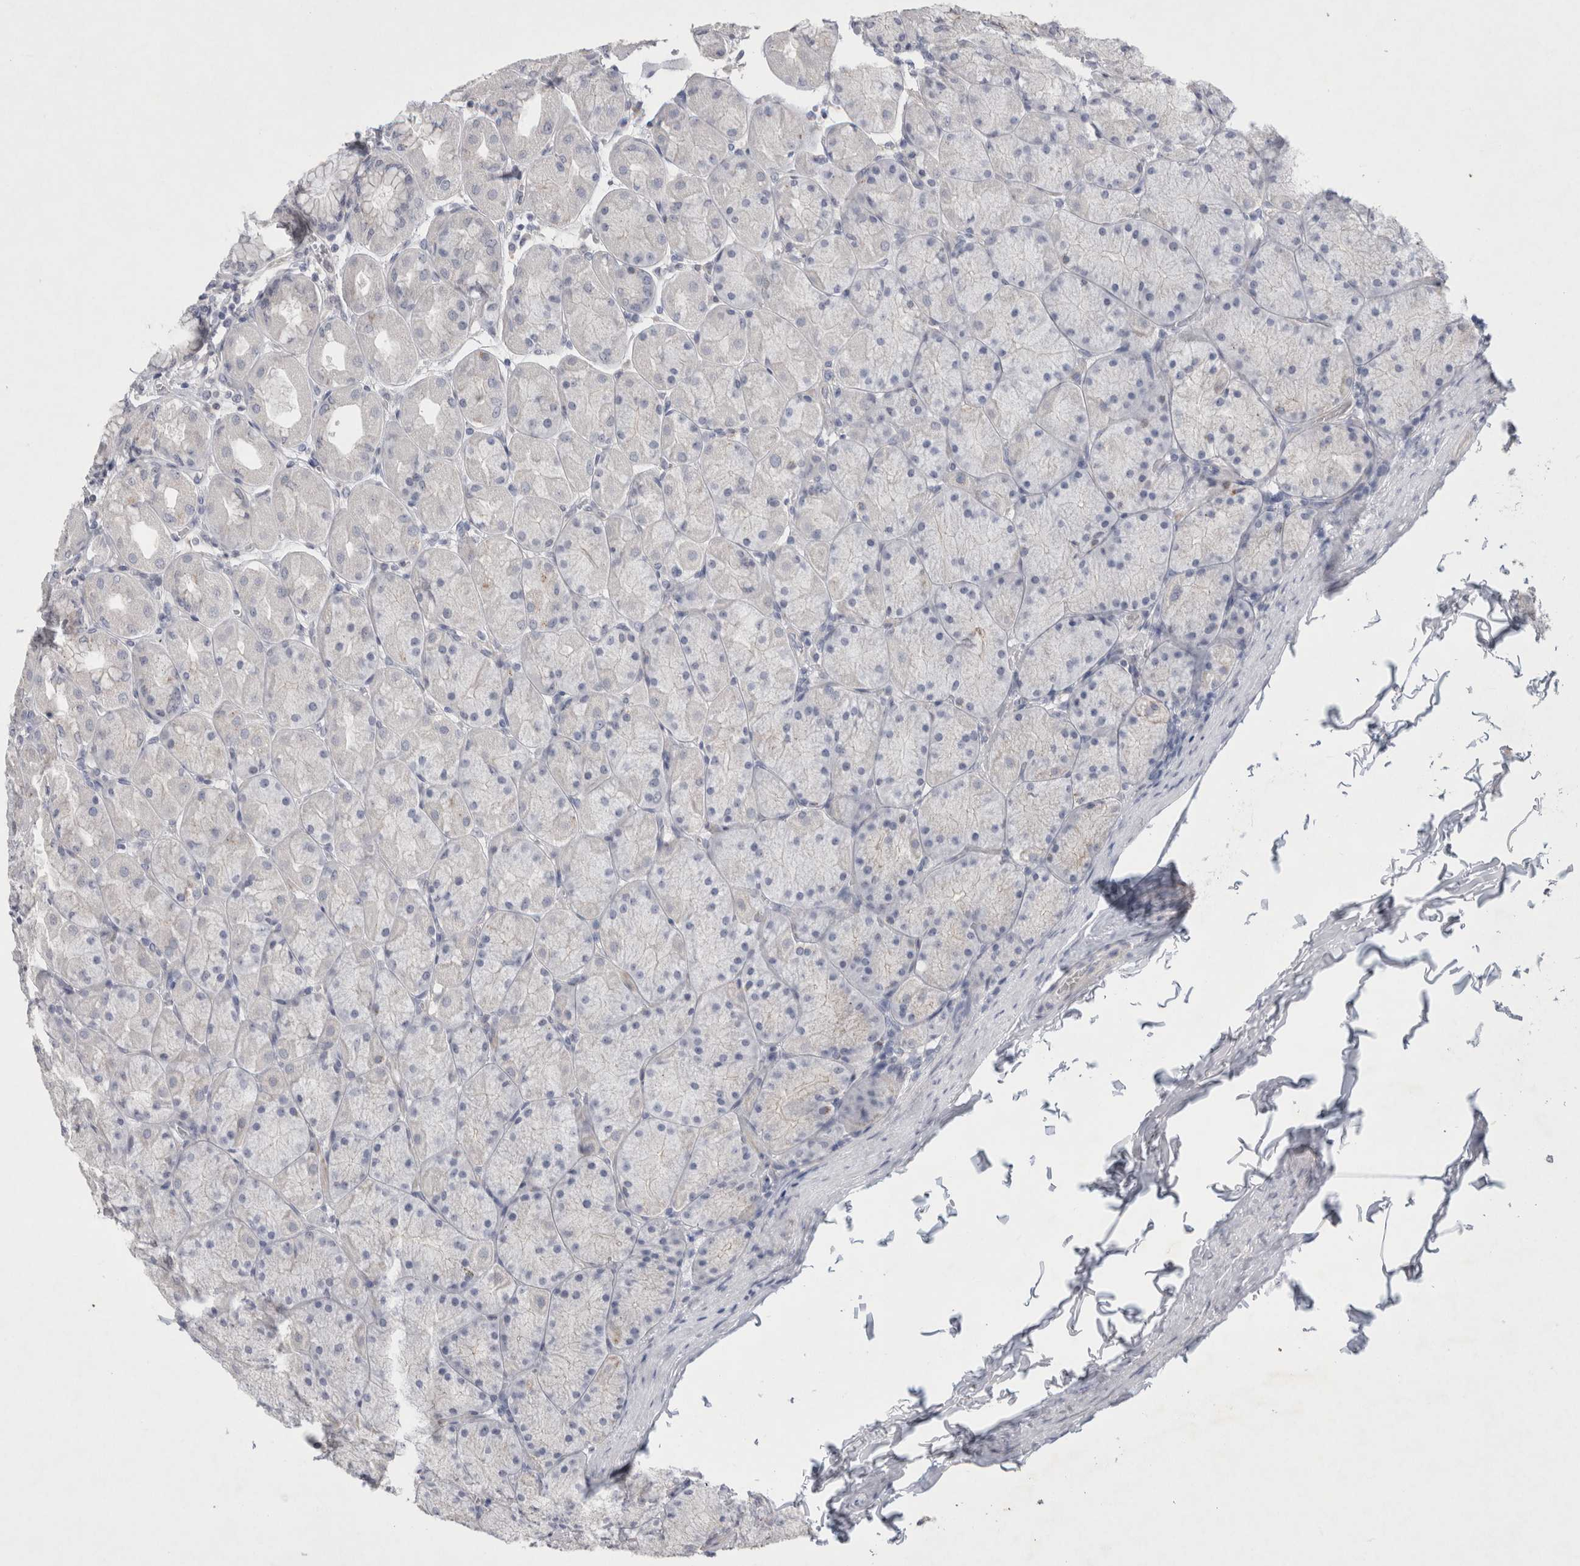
{"staining": {"intensity": "moderate", "quantity": "<25%", "location": "cytoplasmic/membranous"}, "tissue": "stomach", "cell_type": "Glandular cells", "image_type": "normal", "snomed": [{"axis": "morphology", "description": "Normal tissue, NOS"}, {"axis": "topography", "description": "Stomach, upper"}], "caption": "IHC of benign human stomach shows low levels of moderate cytoplasmic/membranous expression in about <25% of glandular cells. (brown staining indicates protein expression, while blue staining denotes nuclei).", "gene": "GAA", "patient": {"sex": "female", "age": 56}}